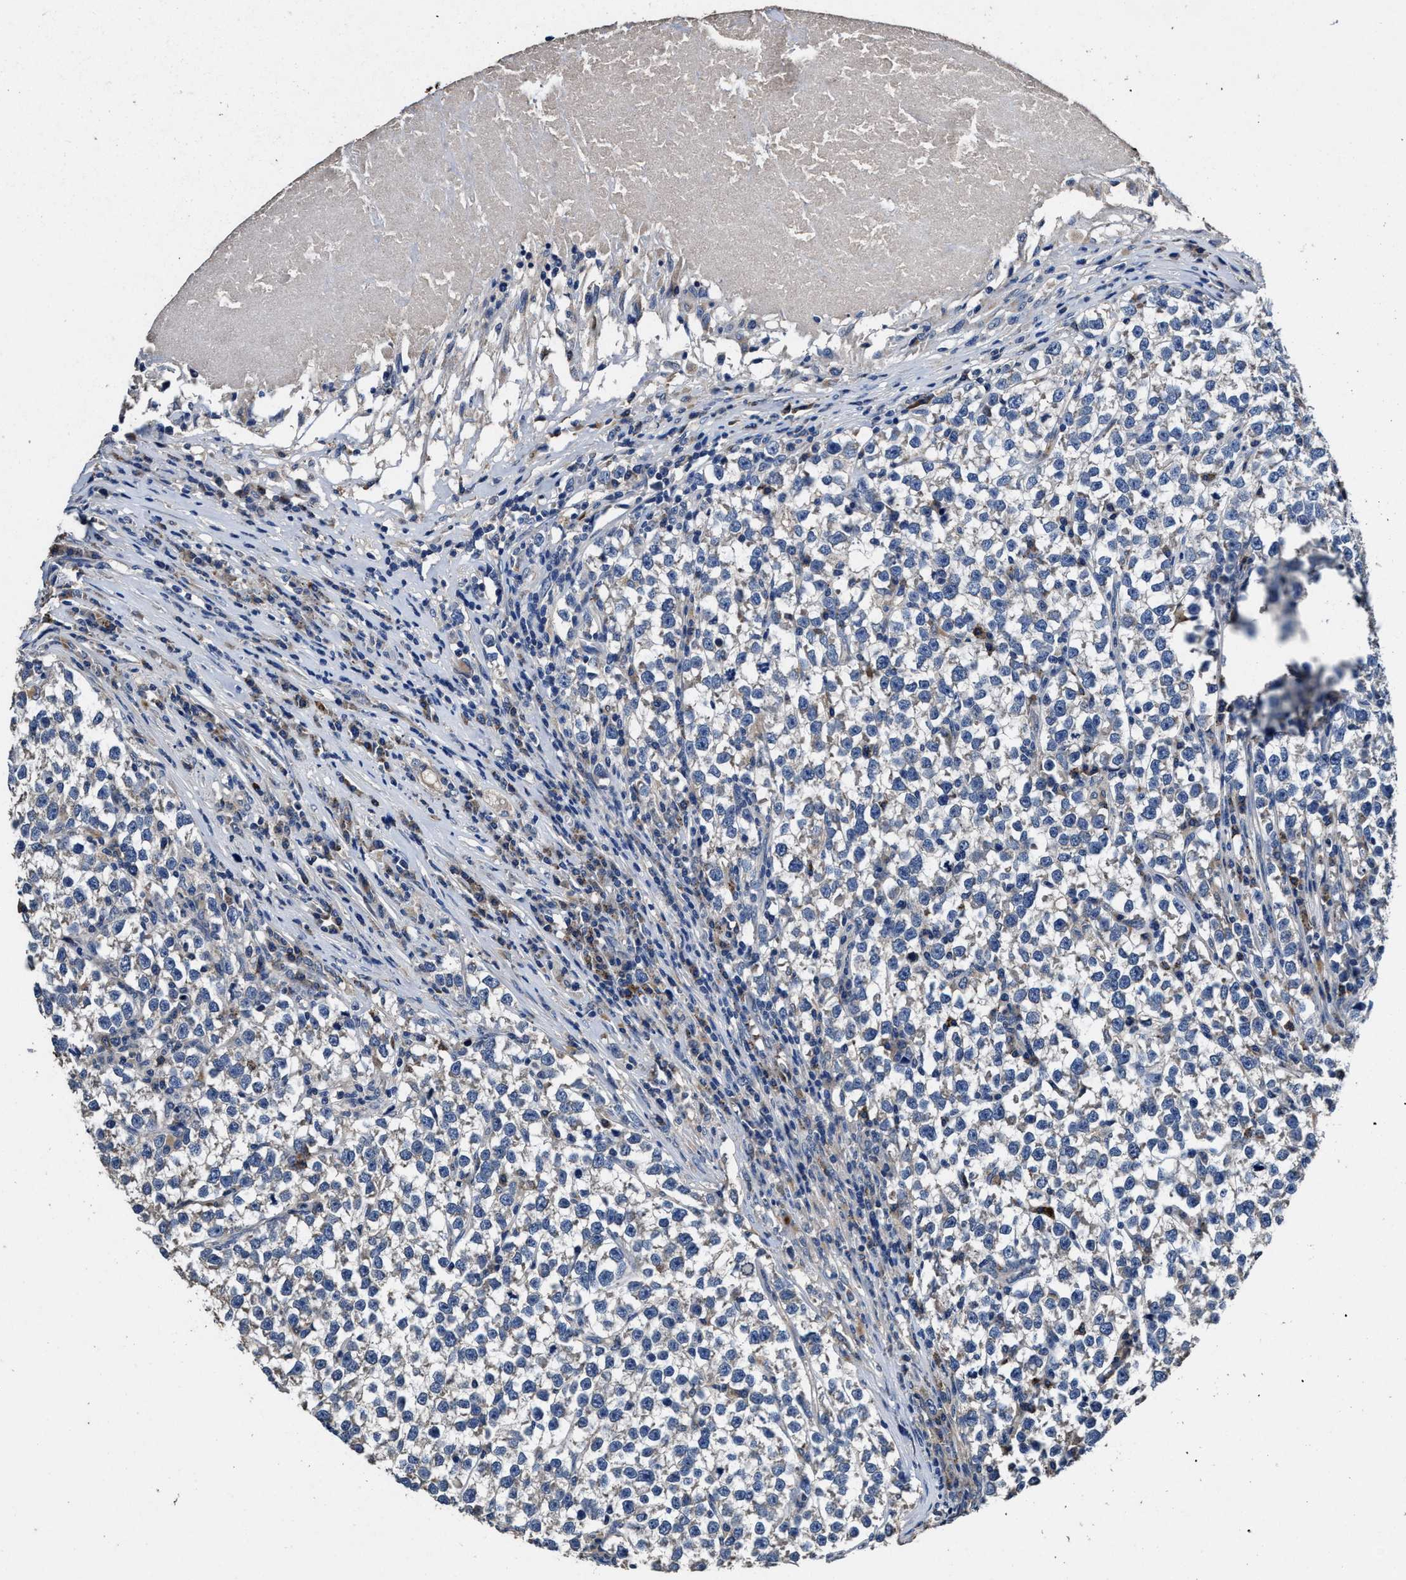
{"staining": {"intensity": "negative", "quantity": "none", "location": "none"}, "tissue": "testis cancer", "cell_type": "Tumor cells", "image_type": "cancer", "snomed": [{"axis": "morphology", "description": "Normal tissue, NOS"}, {"axis": "morphology", "description": "Seminoma, NOS"}, {"axis": "topography", "description": "Testis"}], "caption": "Immunohistochemistry (IHC) image of neoplastic tissue: testis seminoma stained with DAB reveals no significant protein positivity in tumor cells. (DAB (3,3'-diaminobenzidine) immunohistochemistry (IHC), high magnification).", "gene": "UBR4", "patient": {"sex": "male", "age": 43}}